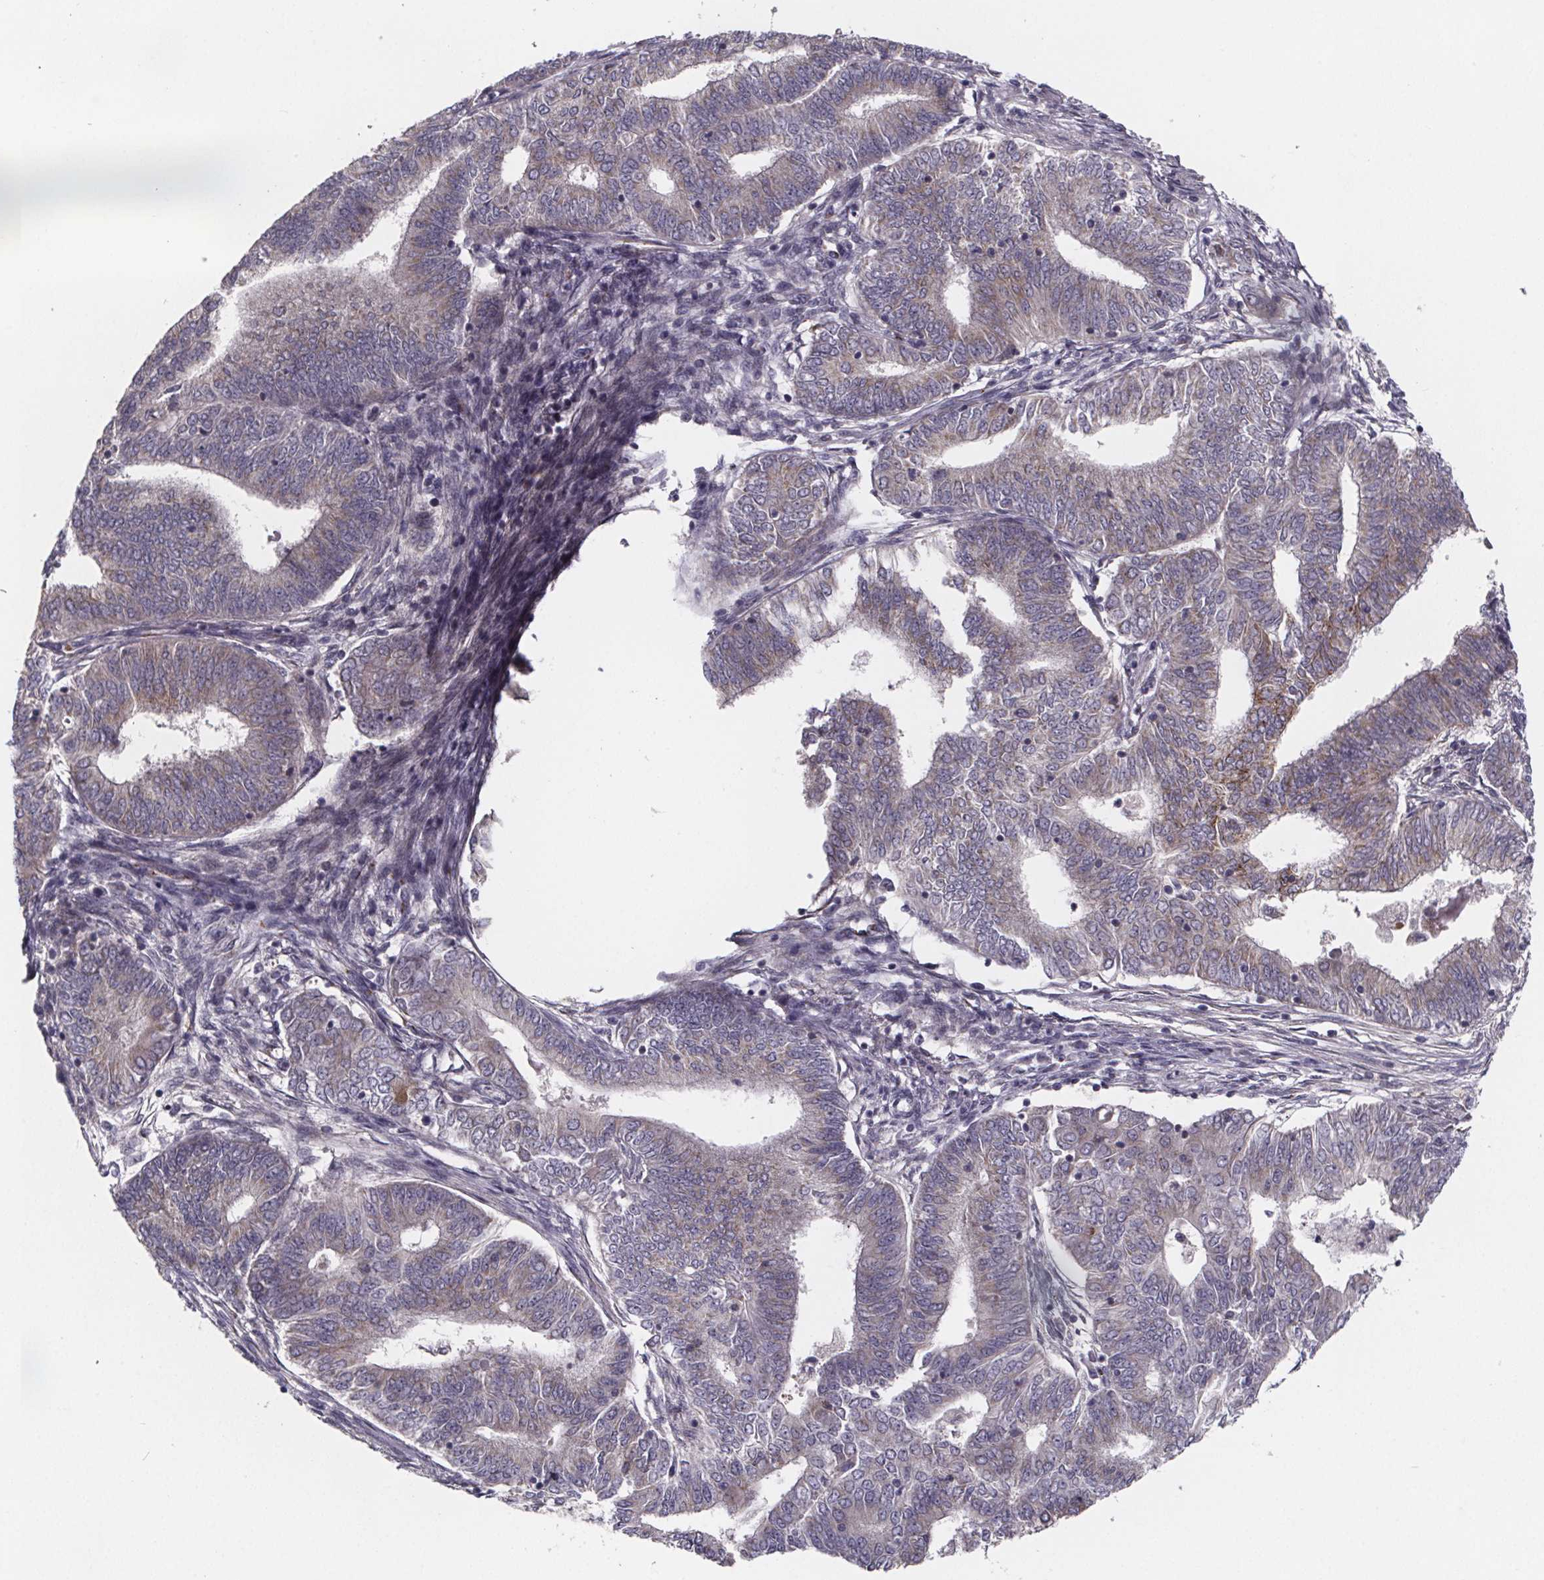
{"staining": {"intensity": "moderate", "quantity": "<25%", "location": "cytoplasmic/membranous"}, "tissue": "endometrial cancer", "cell_type": "Tumor cells", "image_type": "cancer", "snomed": [{"axis": "morphology", "description": "Adenocarcinoma, NOS"}, {"axis": "topography", "description": "Endometrium"}], "caption": "About <25% of tumor cells in human endometrial cancer demonstrate moderate cytoplasmic/membranous protein positivity as visualized by brown immunohistochemical staining.", "gene": "NDST1", "patient": {"sex": "female", "age": 62}}